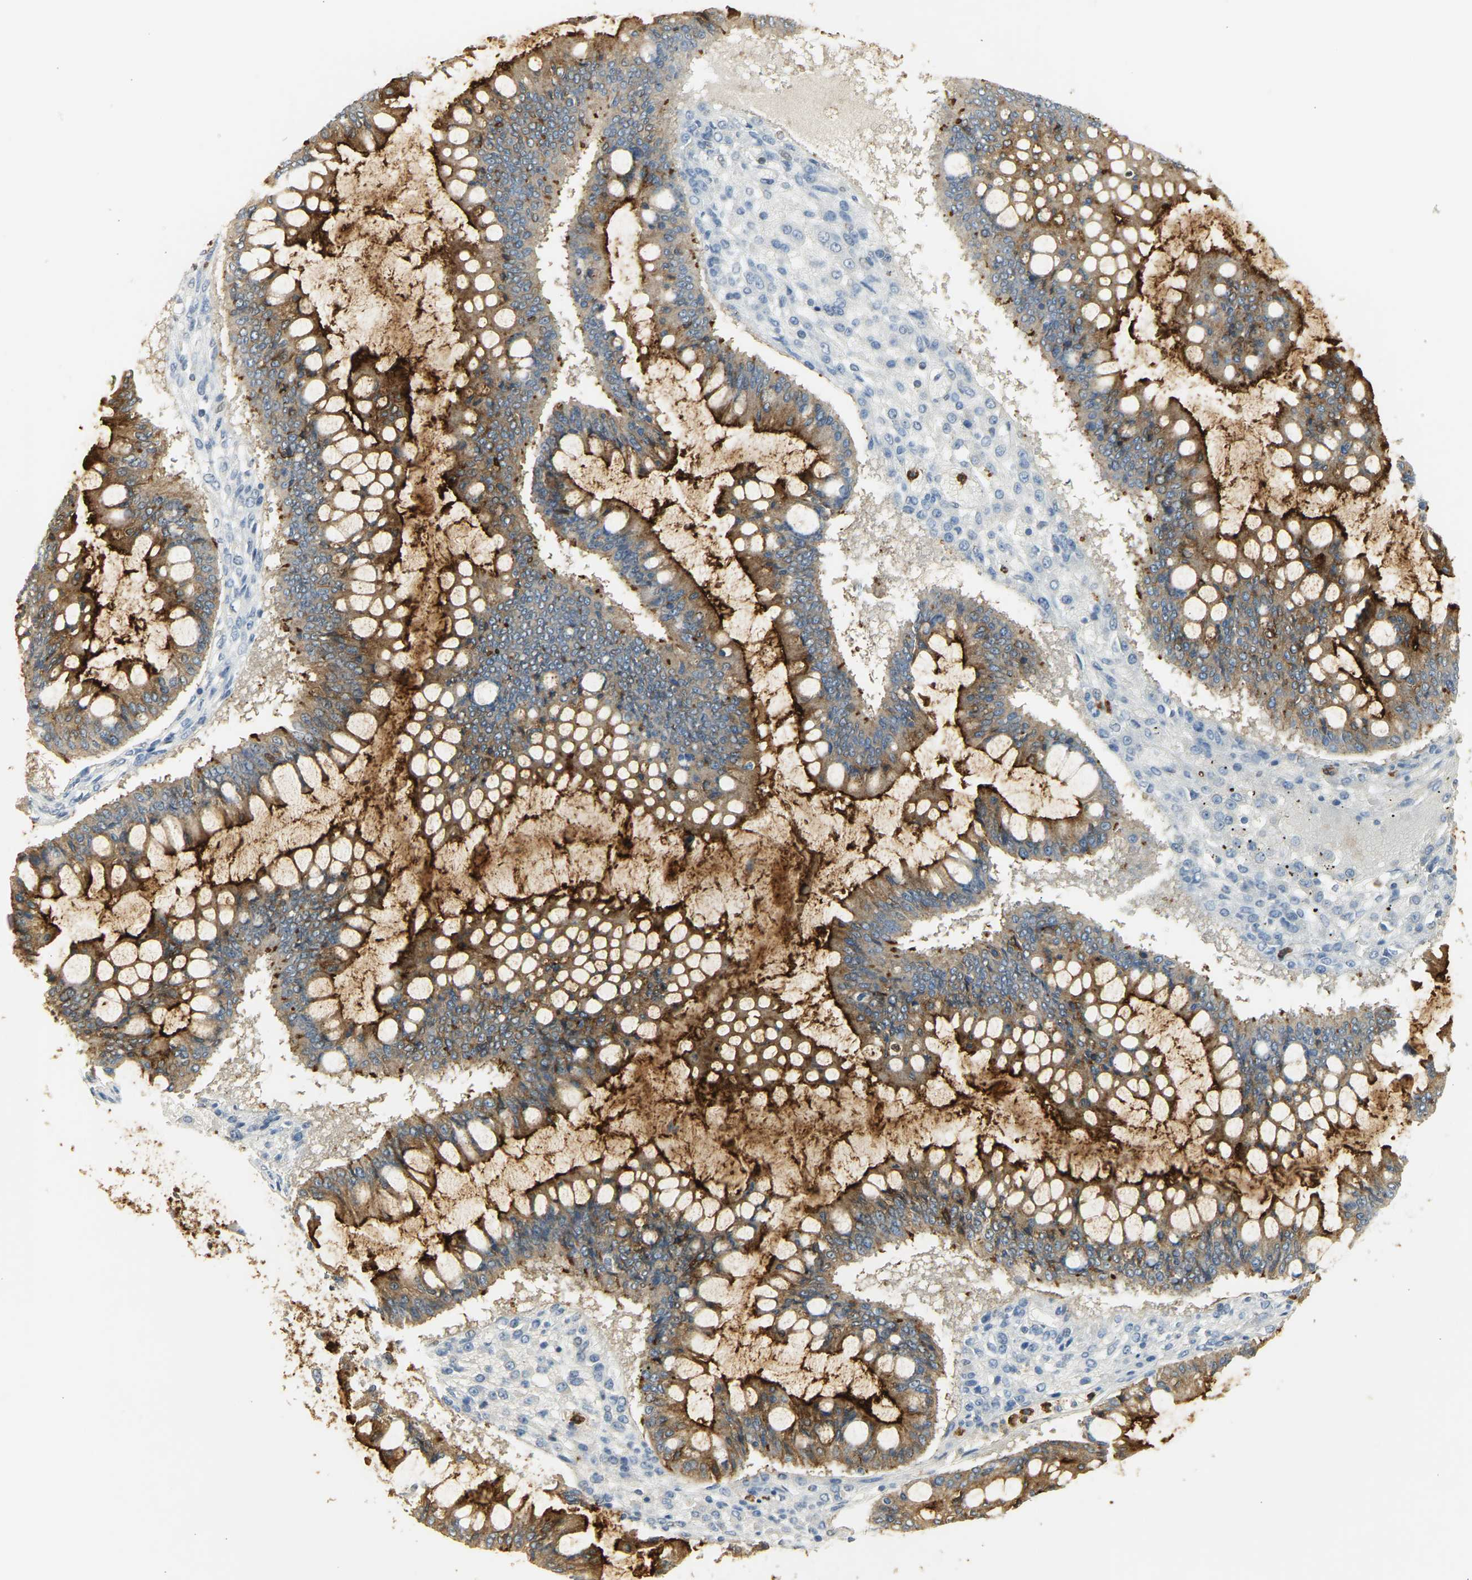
{"staining": {"intensity": "strong", "quantity": ">75%", "location": "cytoplasmic/membranous"}, "tissue": "ovarian cancer", "cell_type": "Tumor cells", "image_type": "cancer", "snomed": [{"axis": "morphology", "description": "Cystadenocarcinoma, mucinous, NOS"}, {"axis": "topography", "description": "Ovary"}], "caption": "Protein staining of mucinous cystadenocarcinoma (ovarian) tissue displays strong cytoplasmic/membranous staining in about >75% of tumor cells.", "gene": "CEACAM5", "patient": {"sex": "female", "age": 73}}